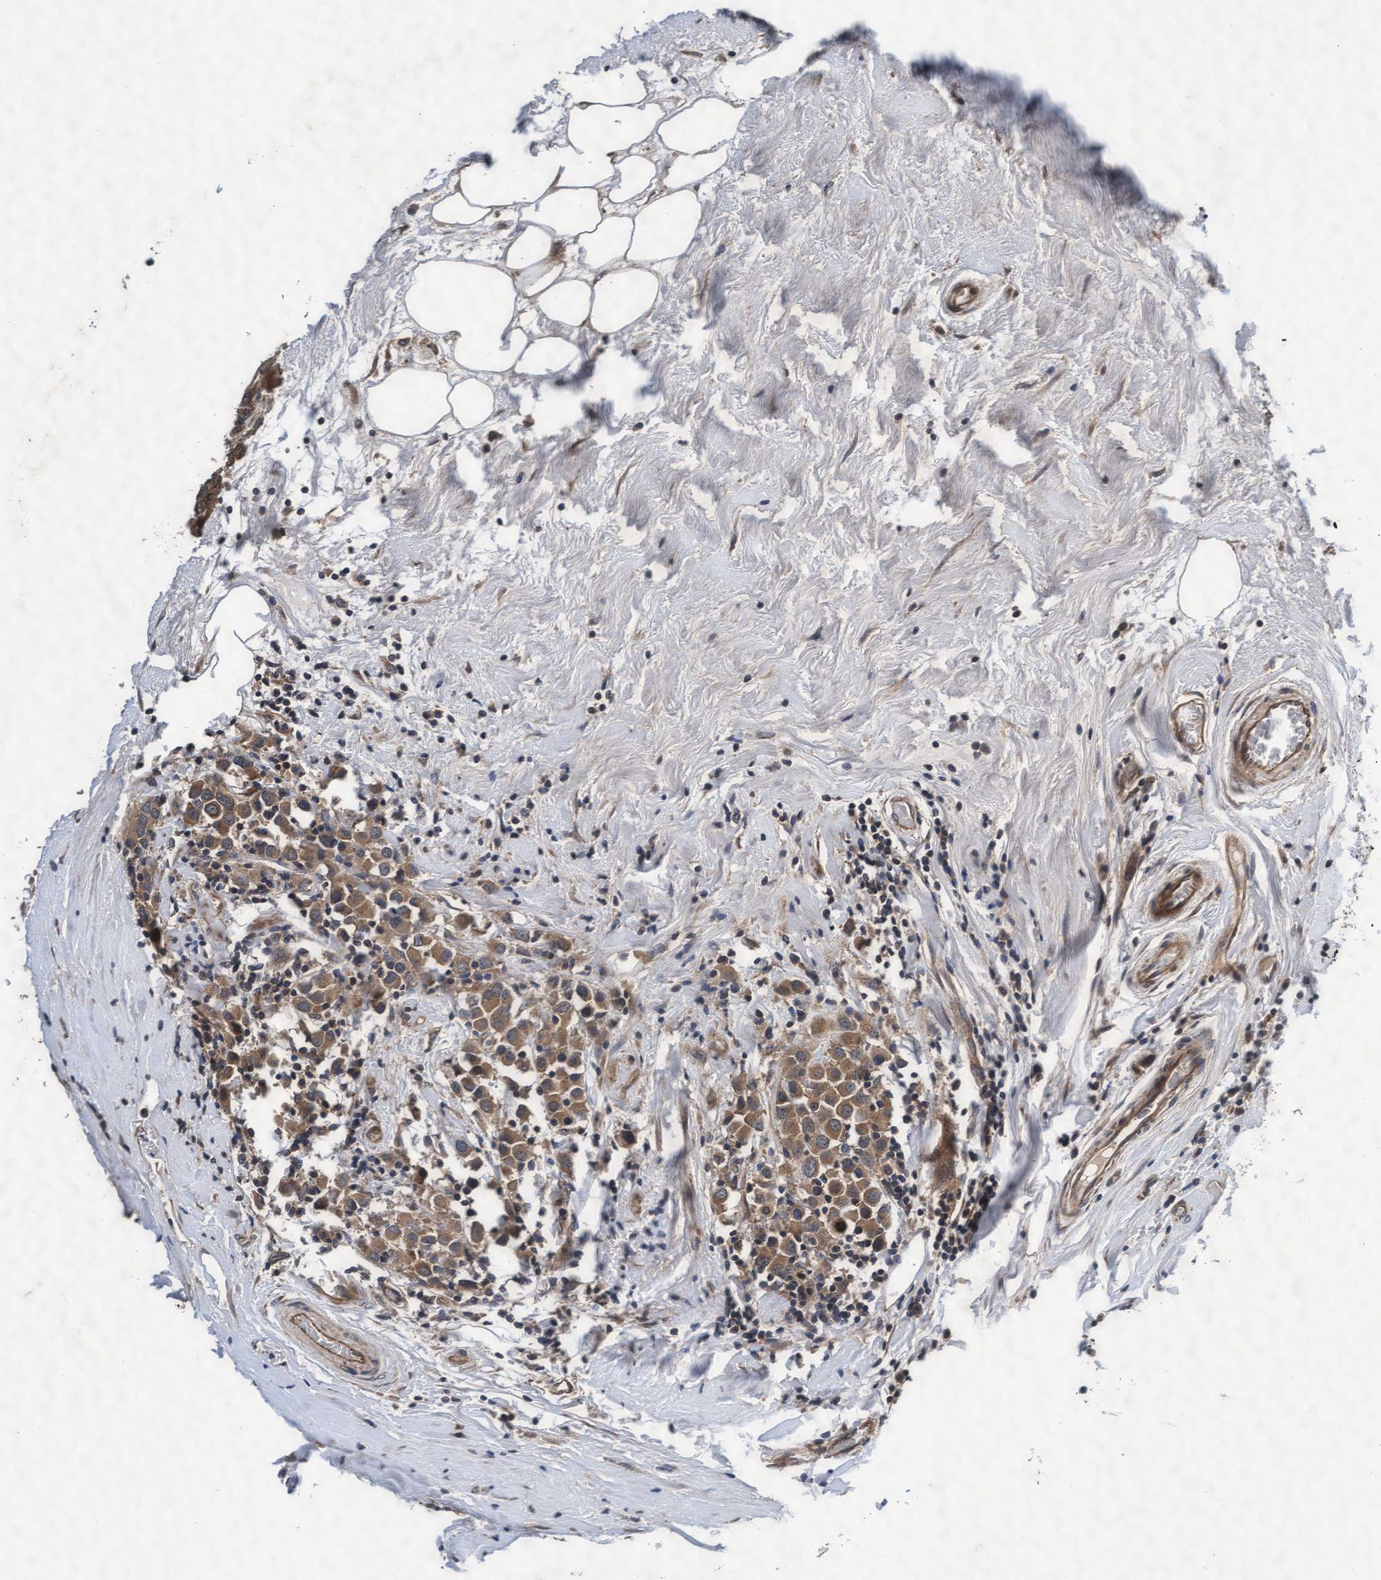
{"staining": {"intensity": "moderate", "quantity": ">75%", "location": "cytoplasmic/membranous"}, "tissue": "breast cancer", "cell_type": "Tumor cells", "image_type": "cancer", "snomed": [{"axis": "morphology", "description": "Duct carcinoma"}, {"axis": "topography", "description": "Breast"}], "caption": "This histopathology image demonstrates immunohistochemistry (IHC) staining of breast invasive ductal carcinoma, with medium moderate cytoplasmic/membranous expression in about >75% of tumor cells.", "gene": "EFCAB13", "patient": {"sex": "female", "age": 61}}